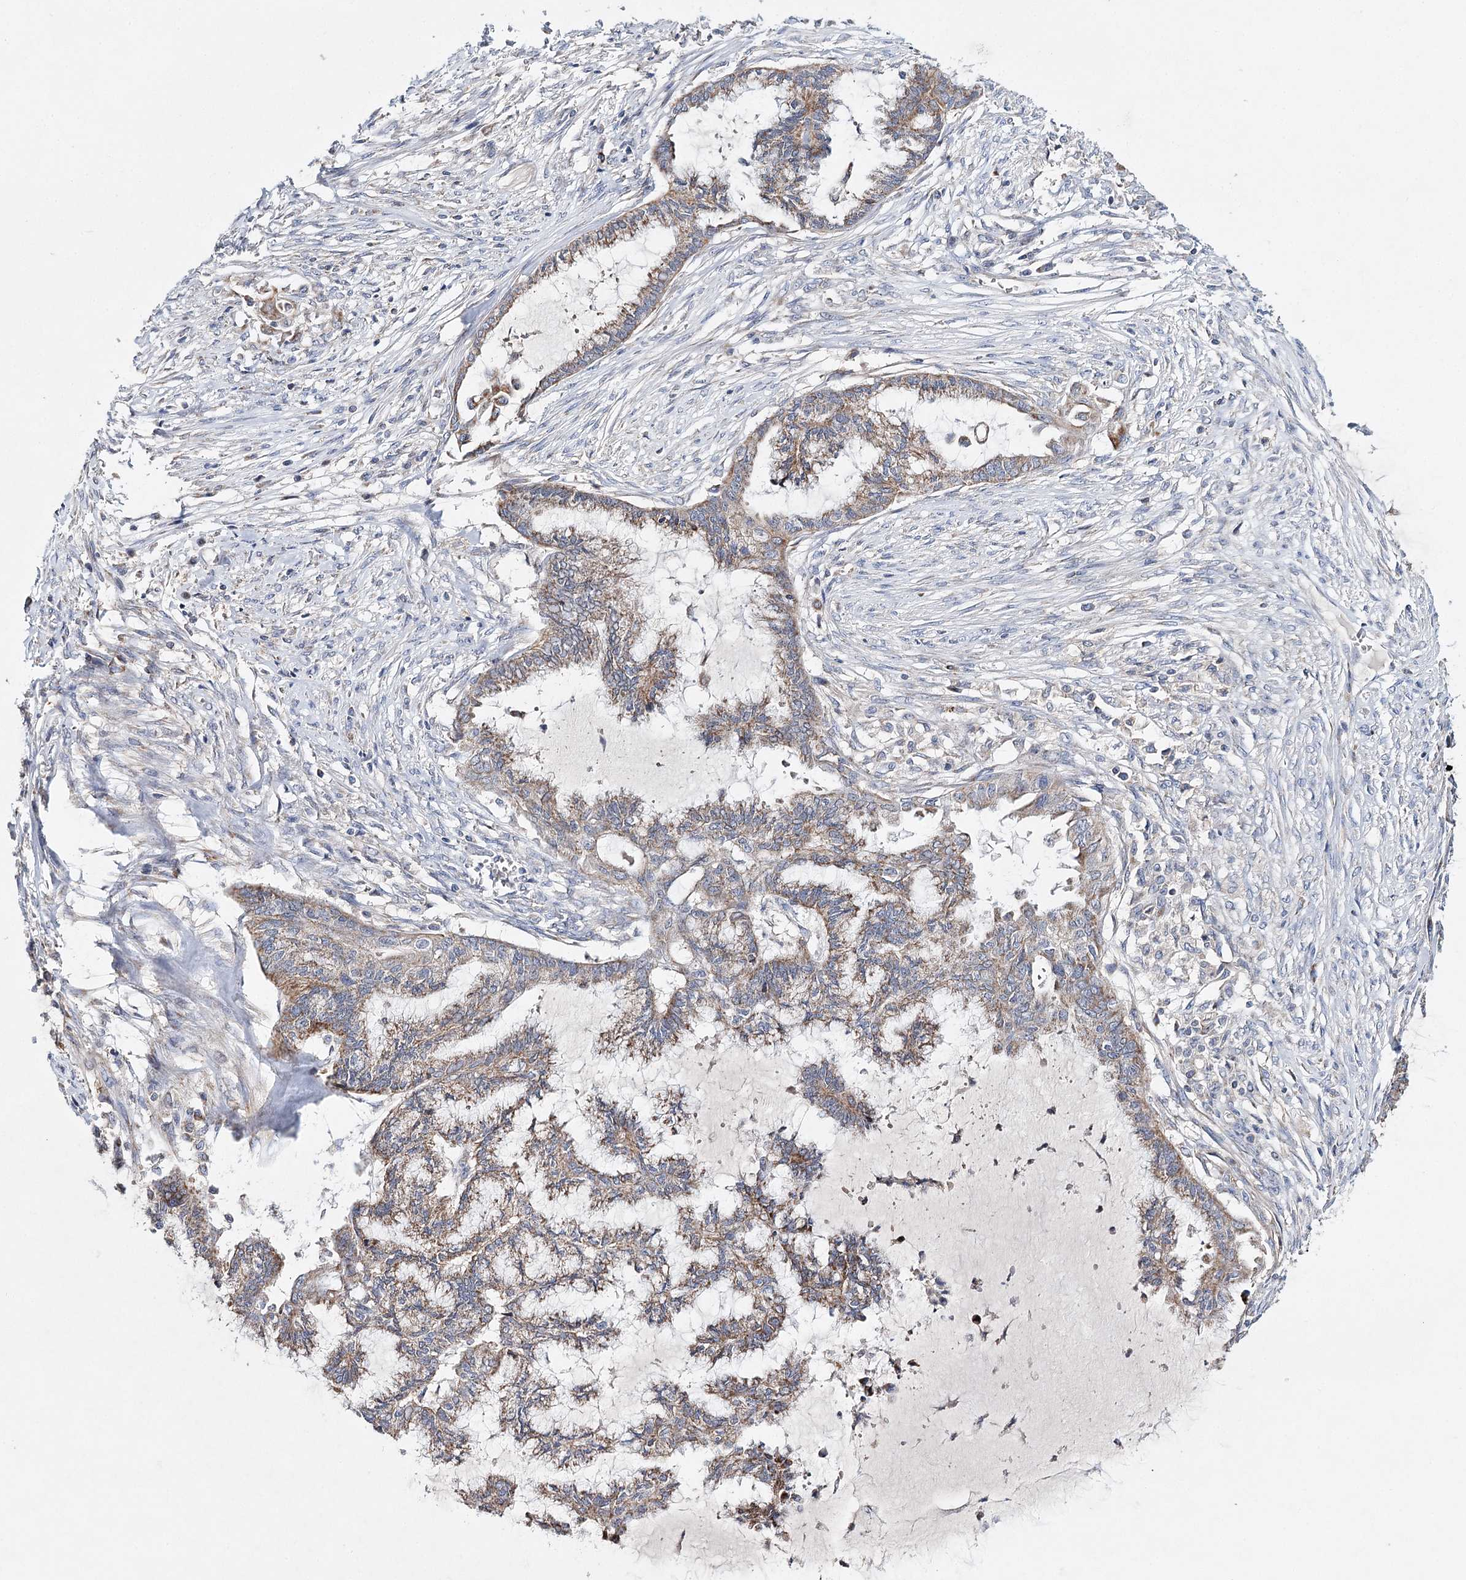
{"staining": {"intensity": "moderate", "quantity": ">75%", "location": "cytoplasmic/membranous"}, "tissue": "endometrial cancer", "cell_type": "Tumor cells", "image_type": "cancer", "snomed": [{"axis": "morphology", "description": "Adenocarcinoma, NOS"}, {"axis": "topography", "description": "Endometrium"}], "caption": "Immunohistochemistry staining of endometrial cancer (adenocarcinoma), which shows medium levels of moderate cytoplasmic/membranous positivity in about >75% of tumor cells indicating moderate cytoplasmic/membranous protein positivity. The staining was performed using DAB (brown) for protein detection and nuclei were counterstained in hematoxylin (blue).", "gene": "CFAP46", "patient": {"sex": "female", "age": 86}}